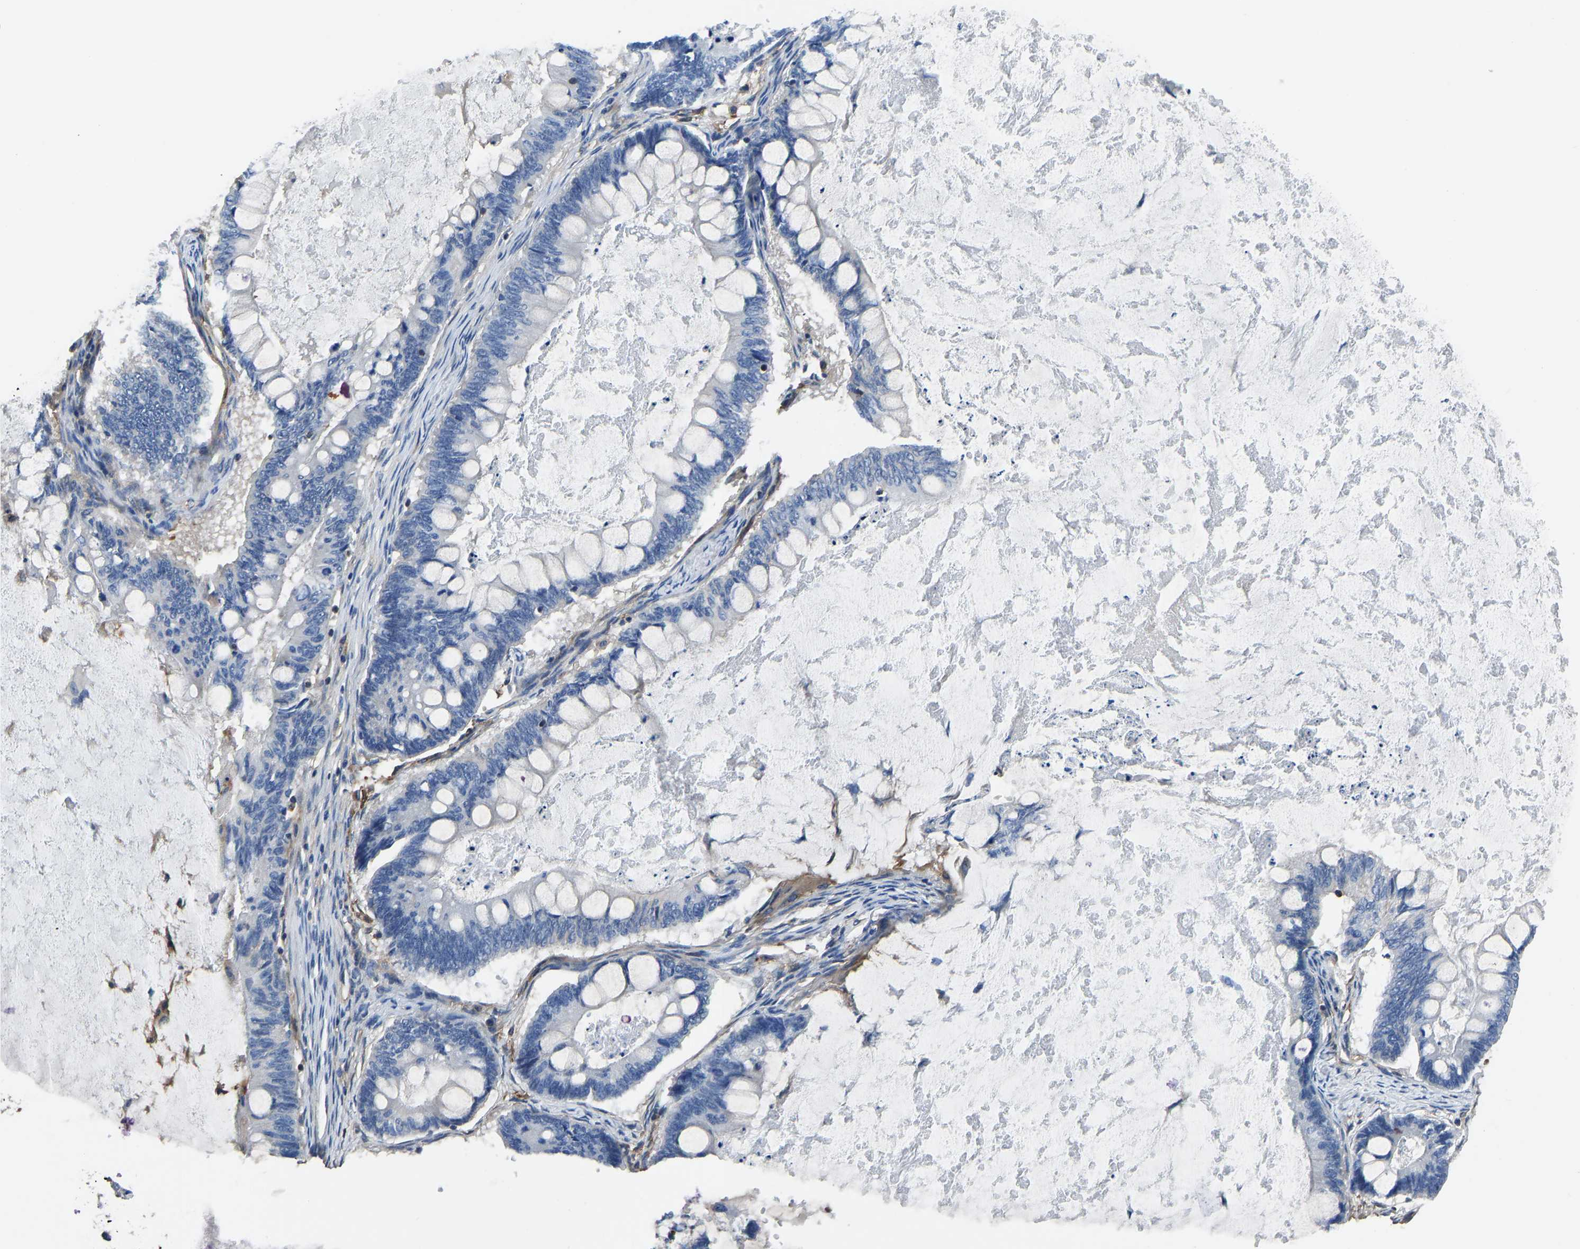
{"staining": {"intensity": "negative", "quantity": "none", "location": "none"}, "tissue": "ovarian cancer", "cell_type": "Tumor cells", "image_type": "cancer", "snomed": [{"axis": "morphology", "description": "Cystadenocarcinoma, mucinous, NOS"}, {"axis": "topography", "description": "Ovary"}], "caption": "This is an IHC image of human ovarian cancer (mucinous cystadenocarcinoma). There is no expression in tumor cells.", "gene": "PRKAR1A", "patient": {"sex": "female", "age": 61}}